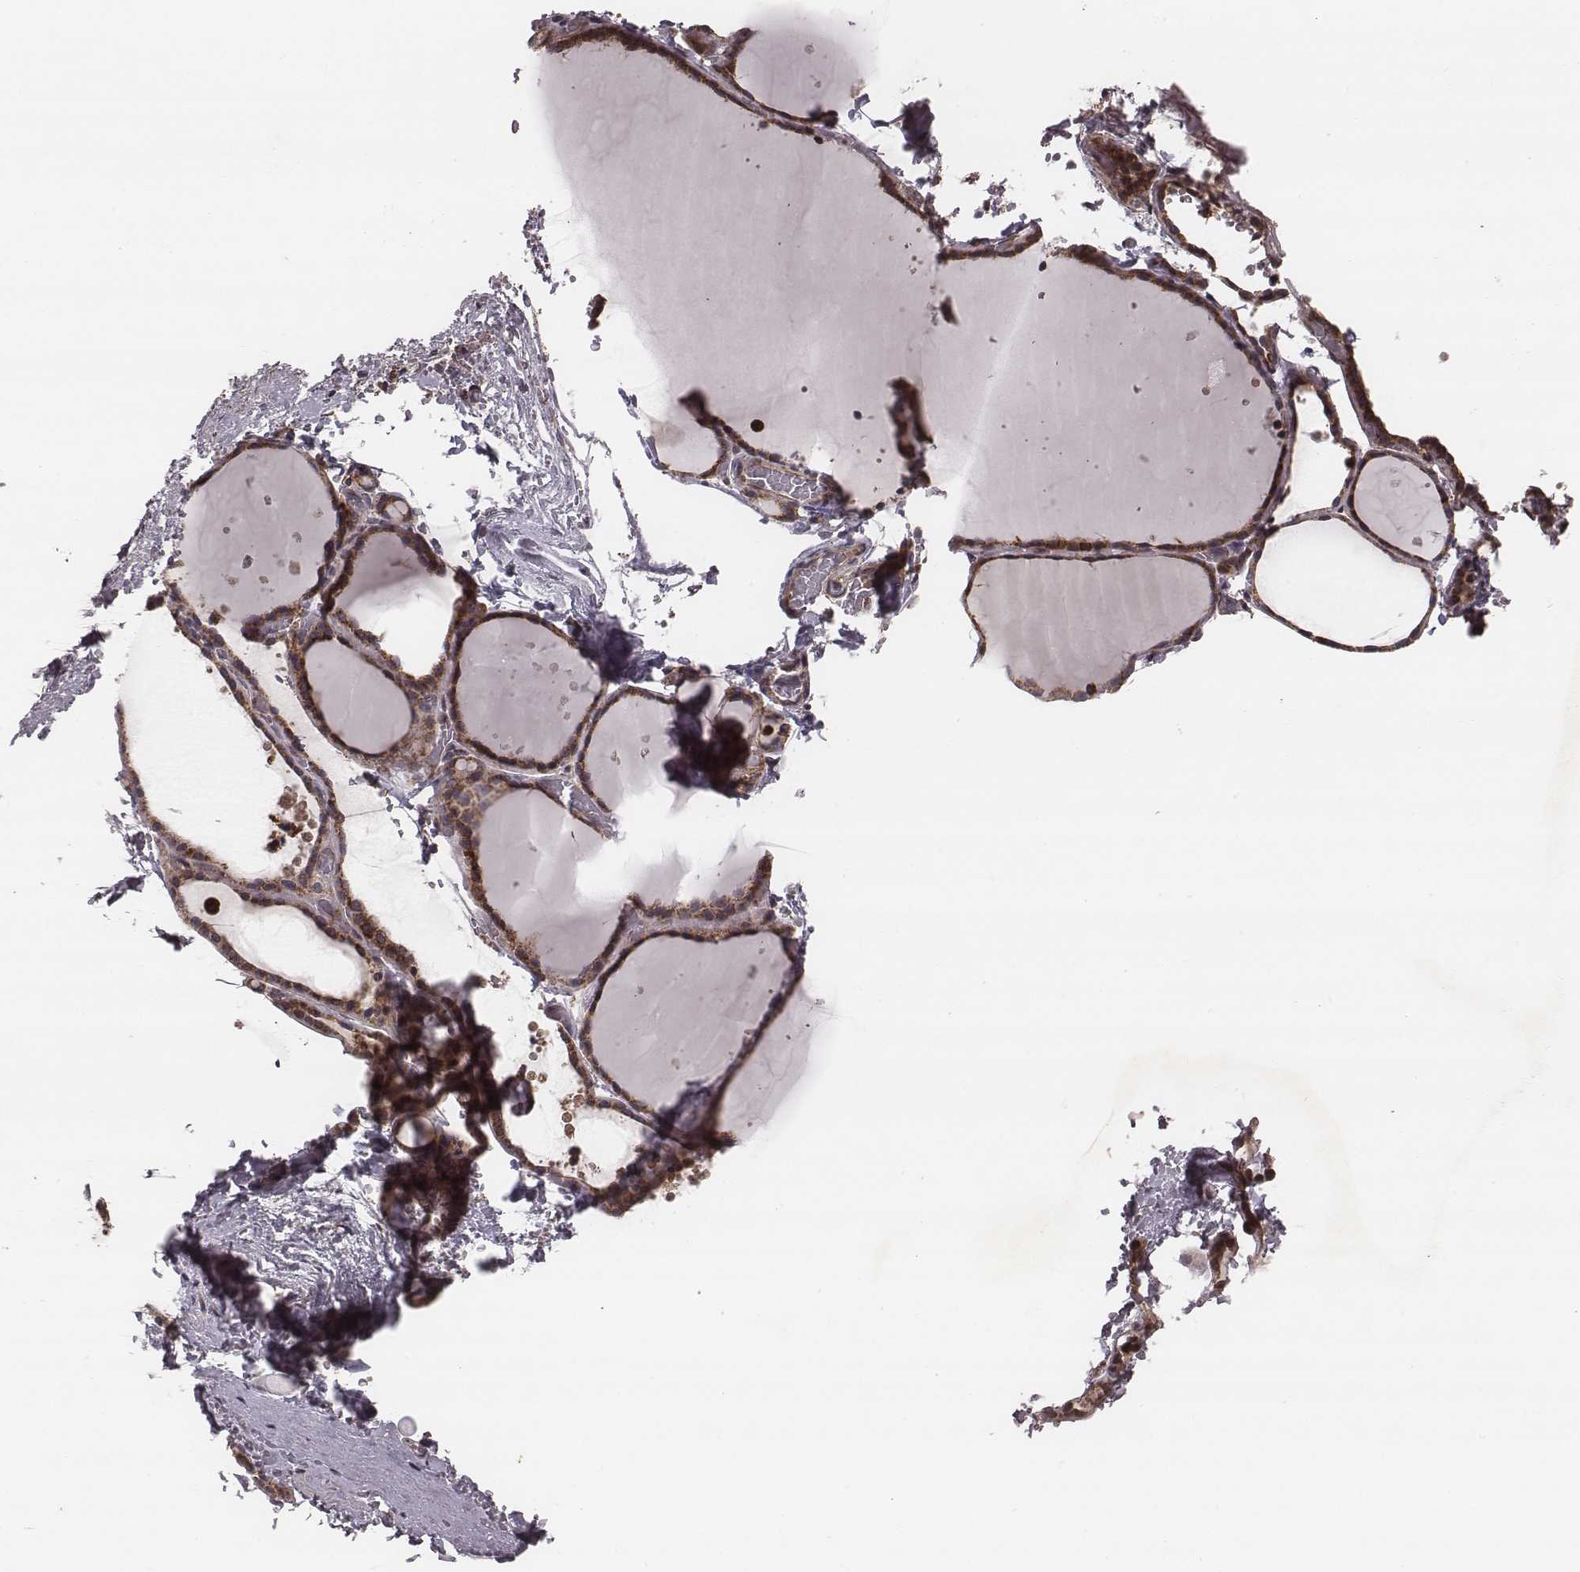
{"staining": {"intensity": "moderate", "quantity": ">75%", "location": "cytoplasmic/membranous"}, "tissue": "thyroid gland", "cell_type": "Glandular cells", "image_type": "normal", "snomed": [{"axis": "morphology", "description": "Normal tissue, NOS"}, {"axis": "topography", "description": "Thyroid gland"}], "caption": "Glandular cells demonstrate medium levels of moderate cytoplasmic/membranous expression in approximately >75% of cells in unremarkable thyroid gland. (Brightfield microscopy of DAB IHC at high magnification).", "gene": "ZDHHC21", "patient": {"sex": "female", "age": 36}}